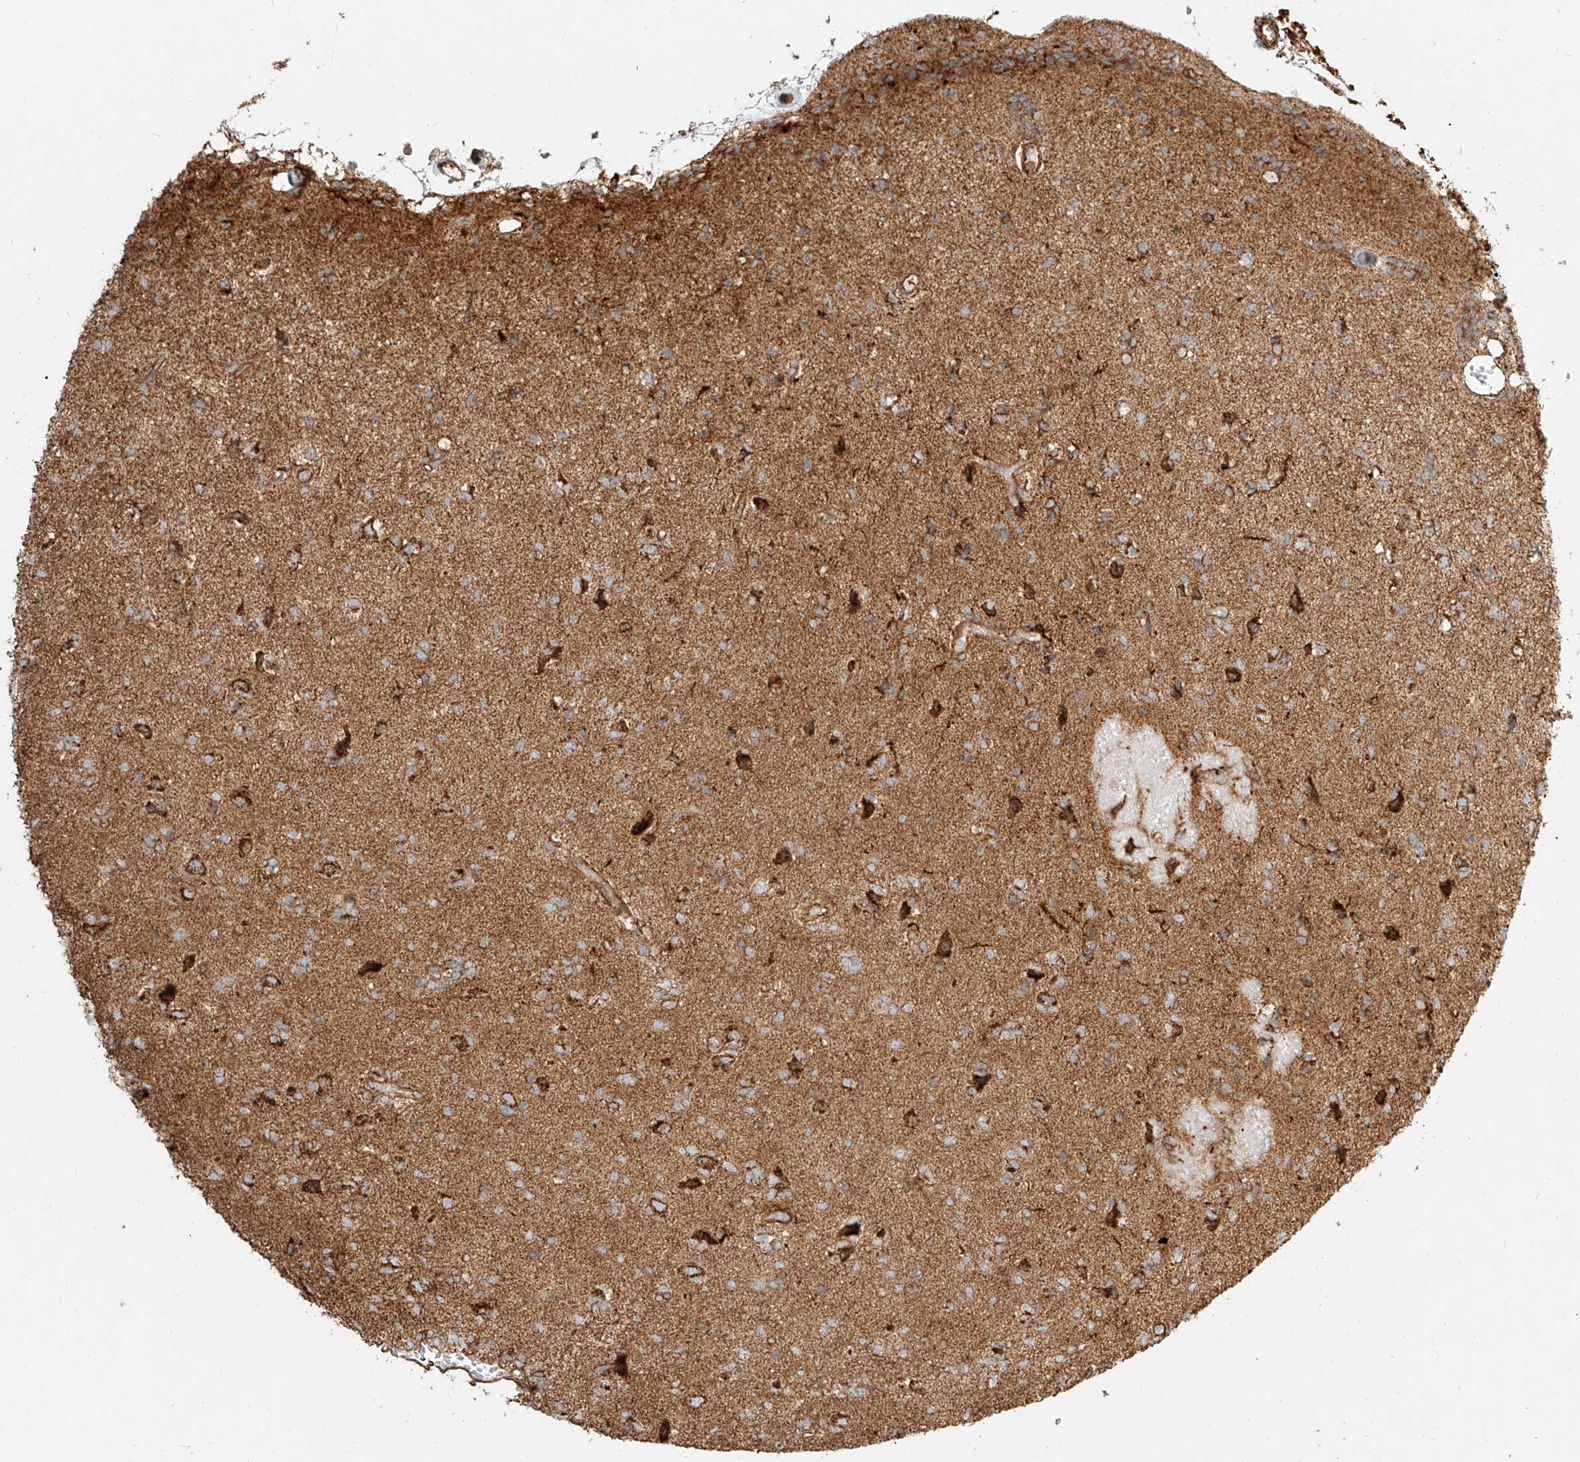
{"staining": {"intensity": "weak", "quantity": "25%-75%", "location": "cytoplasmic/membranous"}, "tissue": "glioma", "cell_type": "Tumor cells", "image_type": "cancer", "snomed": [{"axis": "morphology", "description": "Glioma, malignant, High grade"}, {"axis": "topography", "description": "Brain"}], "caption": "A photomicrograph showing weak cytoplasmic/membranous expression in approximately 25%-75% of tumor cells in malignant glioma (high-grade), as visualized by brown immunohistochemical staining.", "gene": "MTX2", "patient": {"sex": "female", "age": 59}}